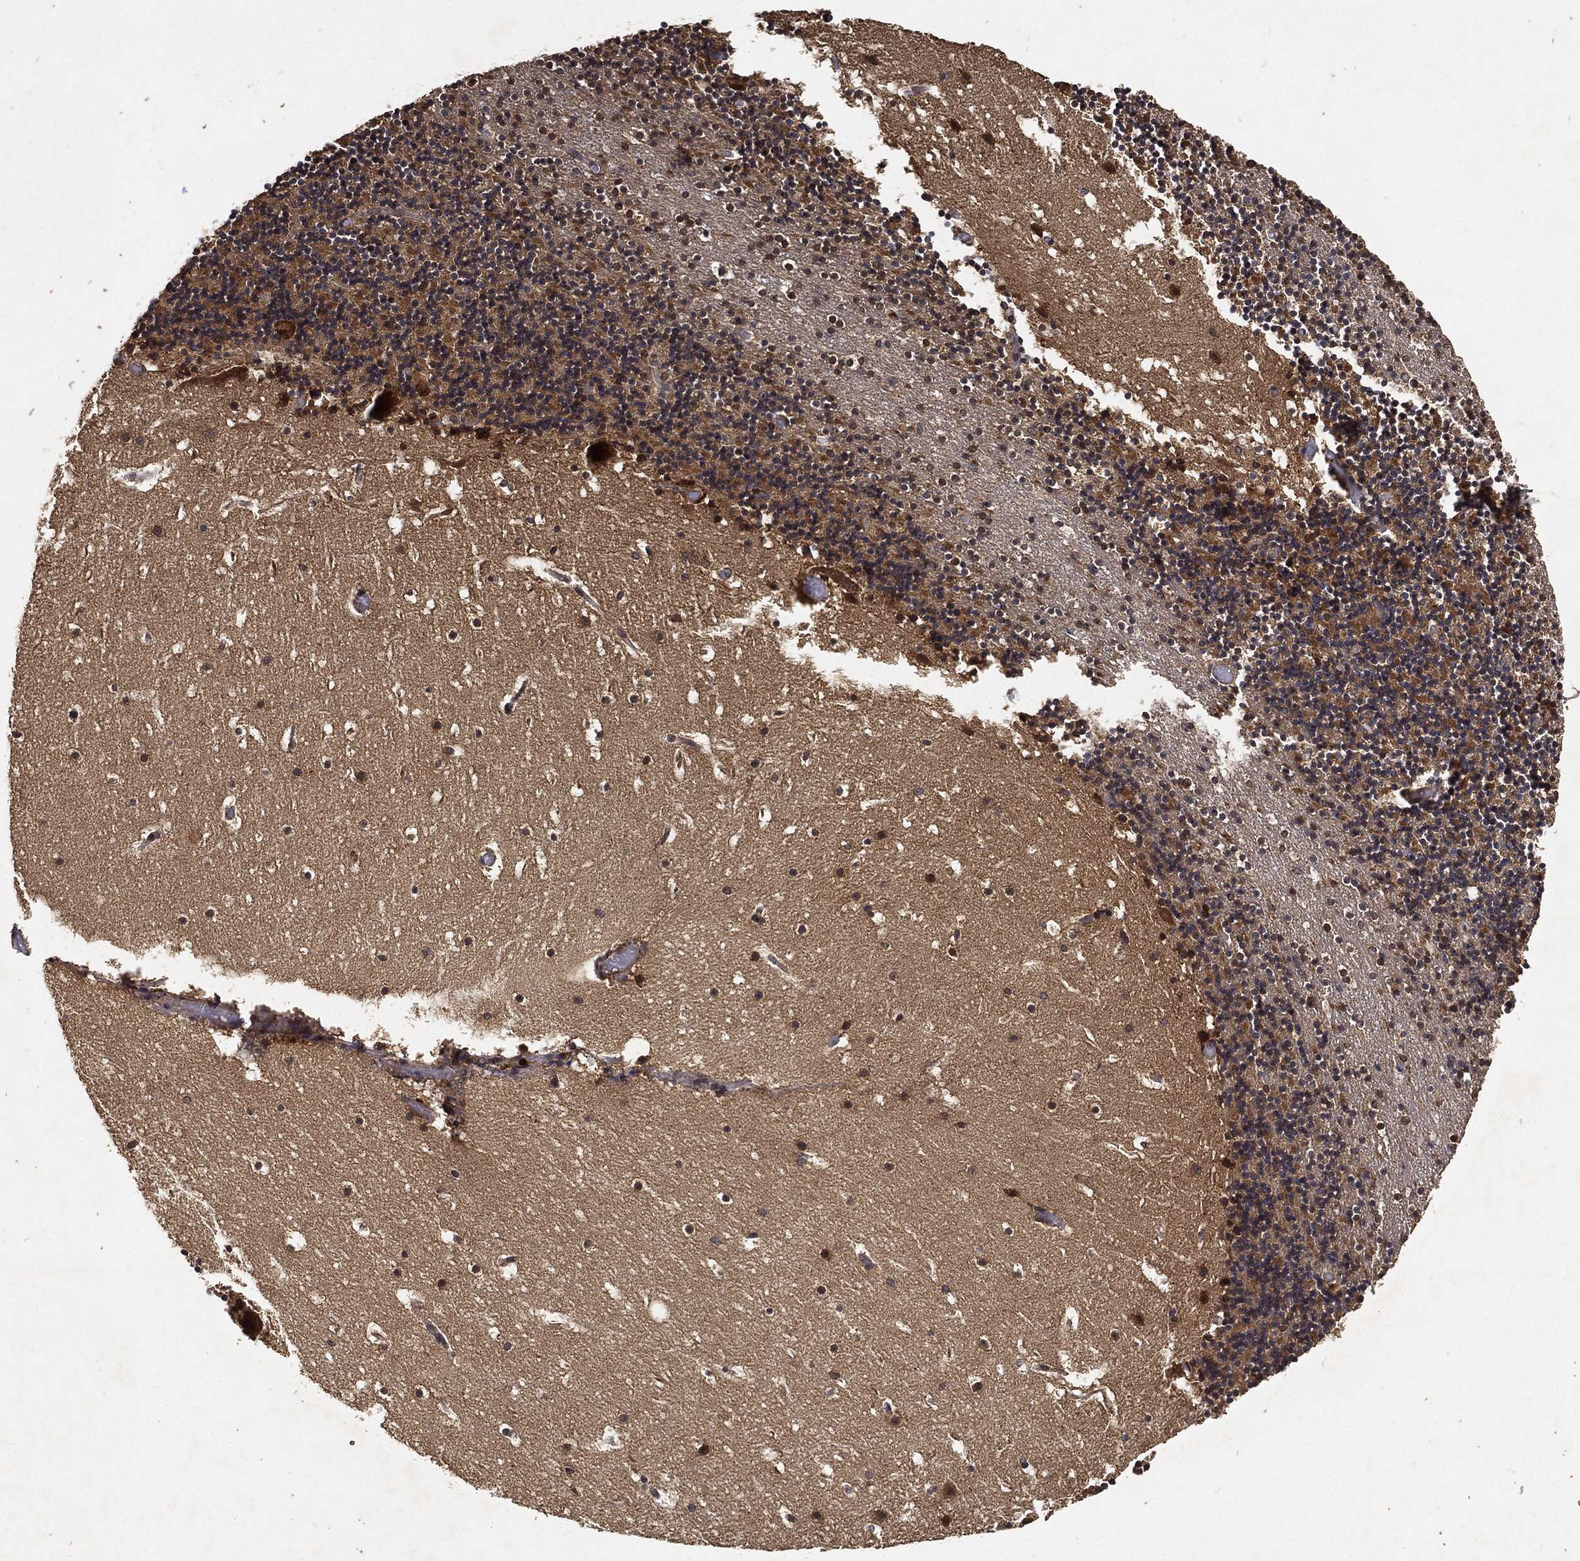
{"staining": {"intensity": "negative", "quantity": "none", "location": "none"}, "tissue": "cerebellum", "cell_type": "Cells in granular layer", "image_type": "normal", "snomed": [{"axis": "morphology", "description": "Normal tissue, NOS"}, {"axis": "topography", "description": "Cerebellum"}], "caption": "DAB (3,3'-diaminobenzidine) immunohistochemical staining of unremarkable human cerebellum displays no significant positivity in cells in granular layer. The staining was performed using DAB to visualize the protein expression in brown, while the nuclei were stained in blue with hematoxylin (Magnification: 20x).", "gene": "ZNF226", "patient": {"sex": "male", "age": 37}}